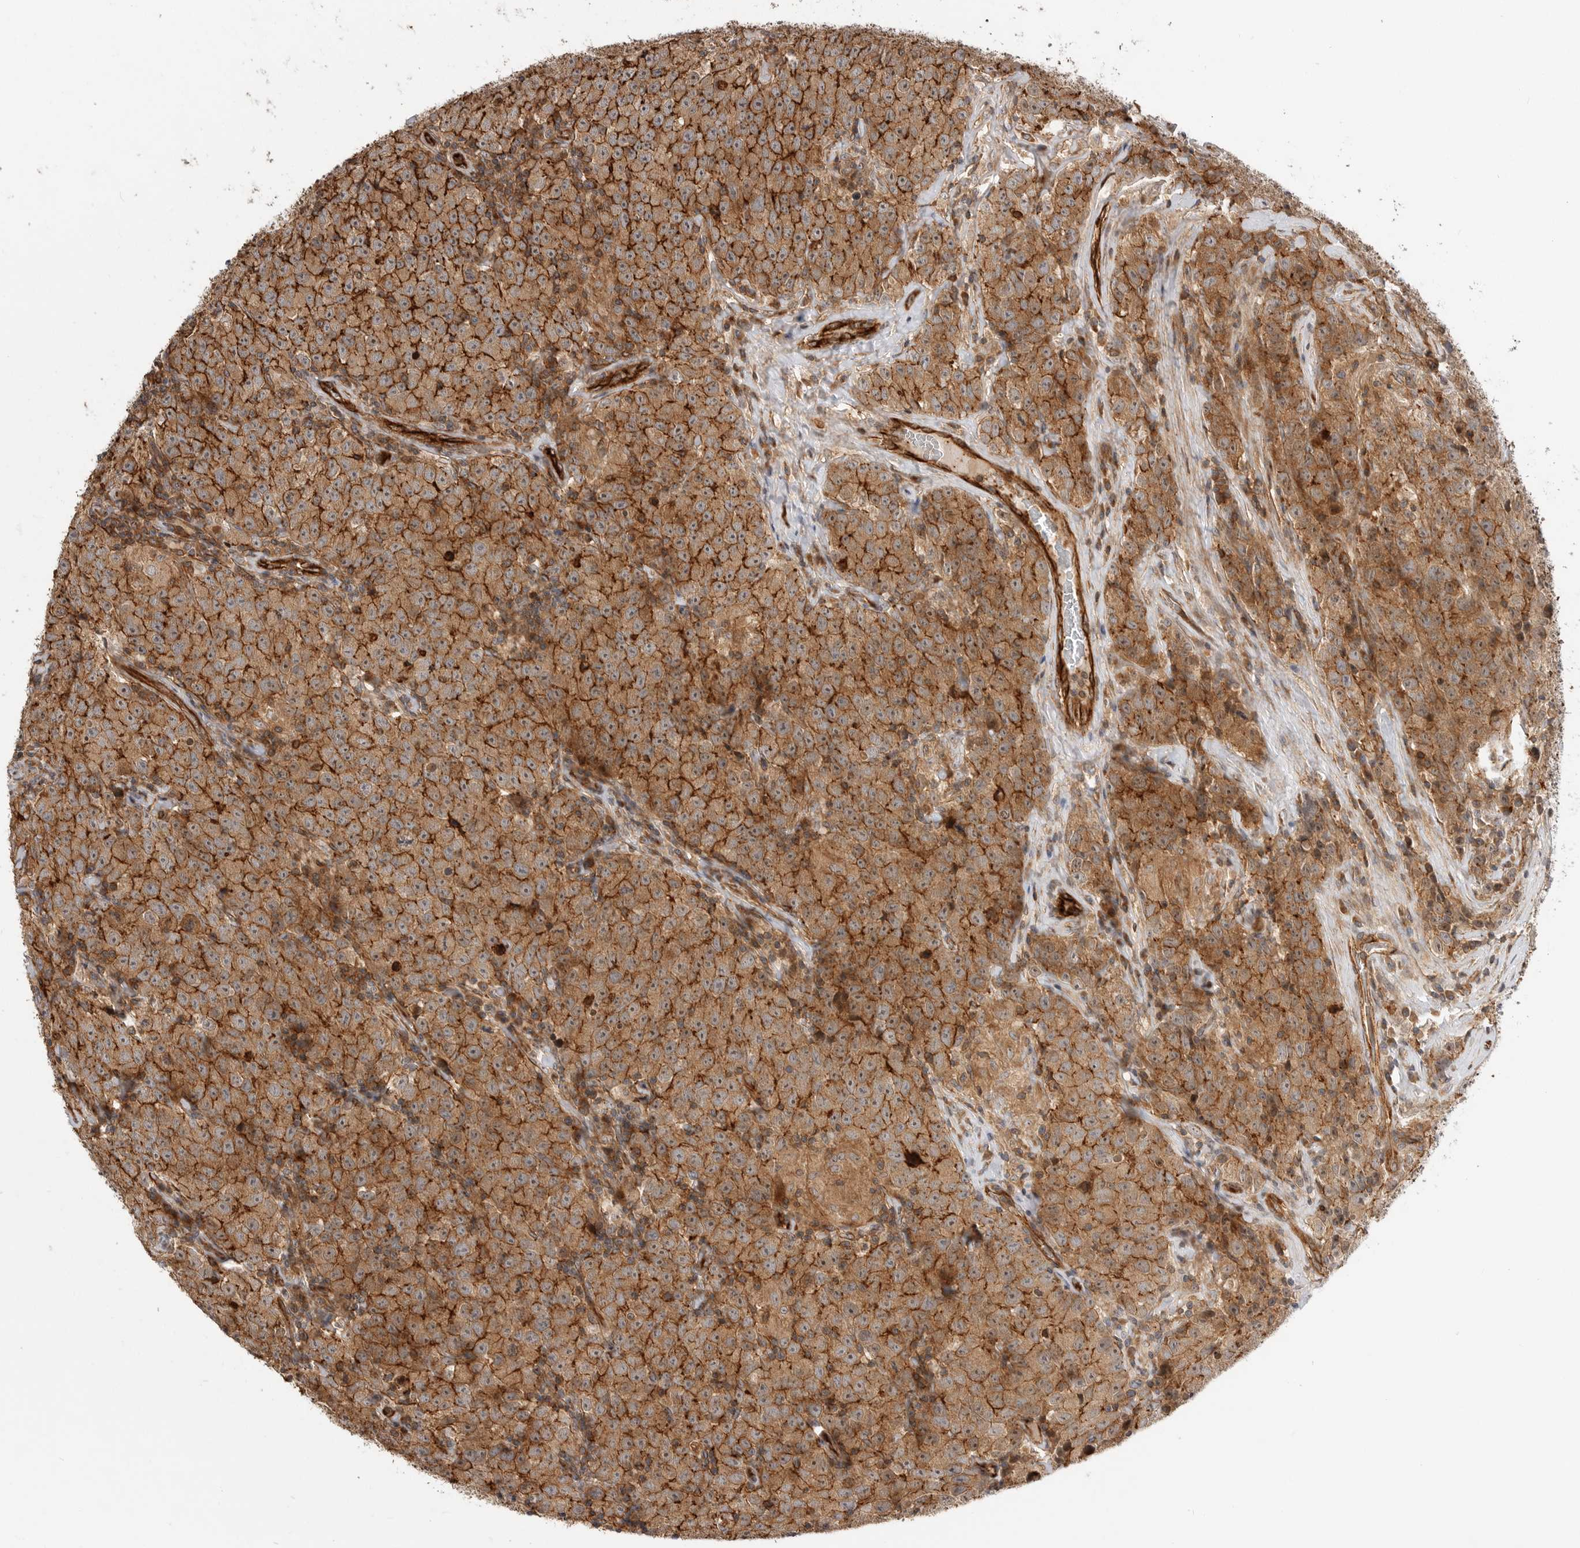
{"staining": {"intensity": "strong", "quantity": ">75%", "location": "cytoplasmic/membranous"}, "tissue": "testis cancer", "cell_type": "Tumor cells", "image_type": "cancer", "snomed": [{"axis": "morphology", "description": "Seminoma, NOS"}, {"axis": "morphology", "description": "Carcinoma, Embryonal, NOS"}, {"axis": "topography", "description": "Testis"}], "caption": "A histopathology image showing strong cytoplasmic/membranous staining in about >75% of tumor cells in testis cancer, as visualized by brown immunohistochemical staining.", "gene": "GPATCH2", "patient": {"sex": "male", "age": 43}}